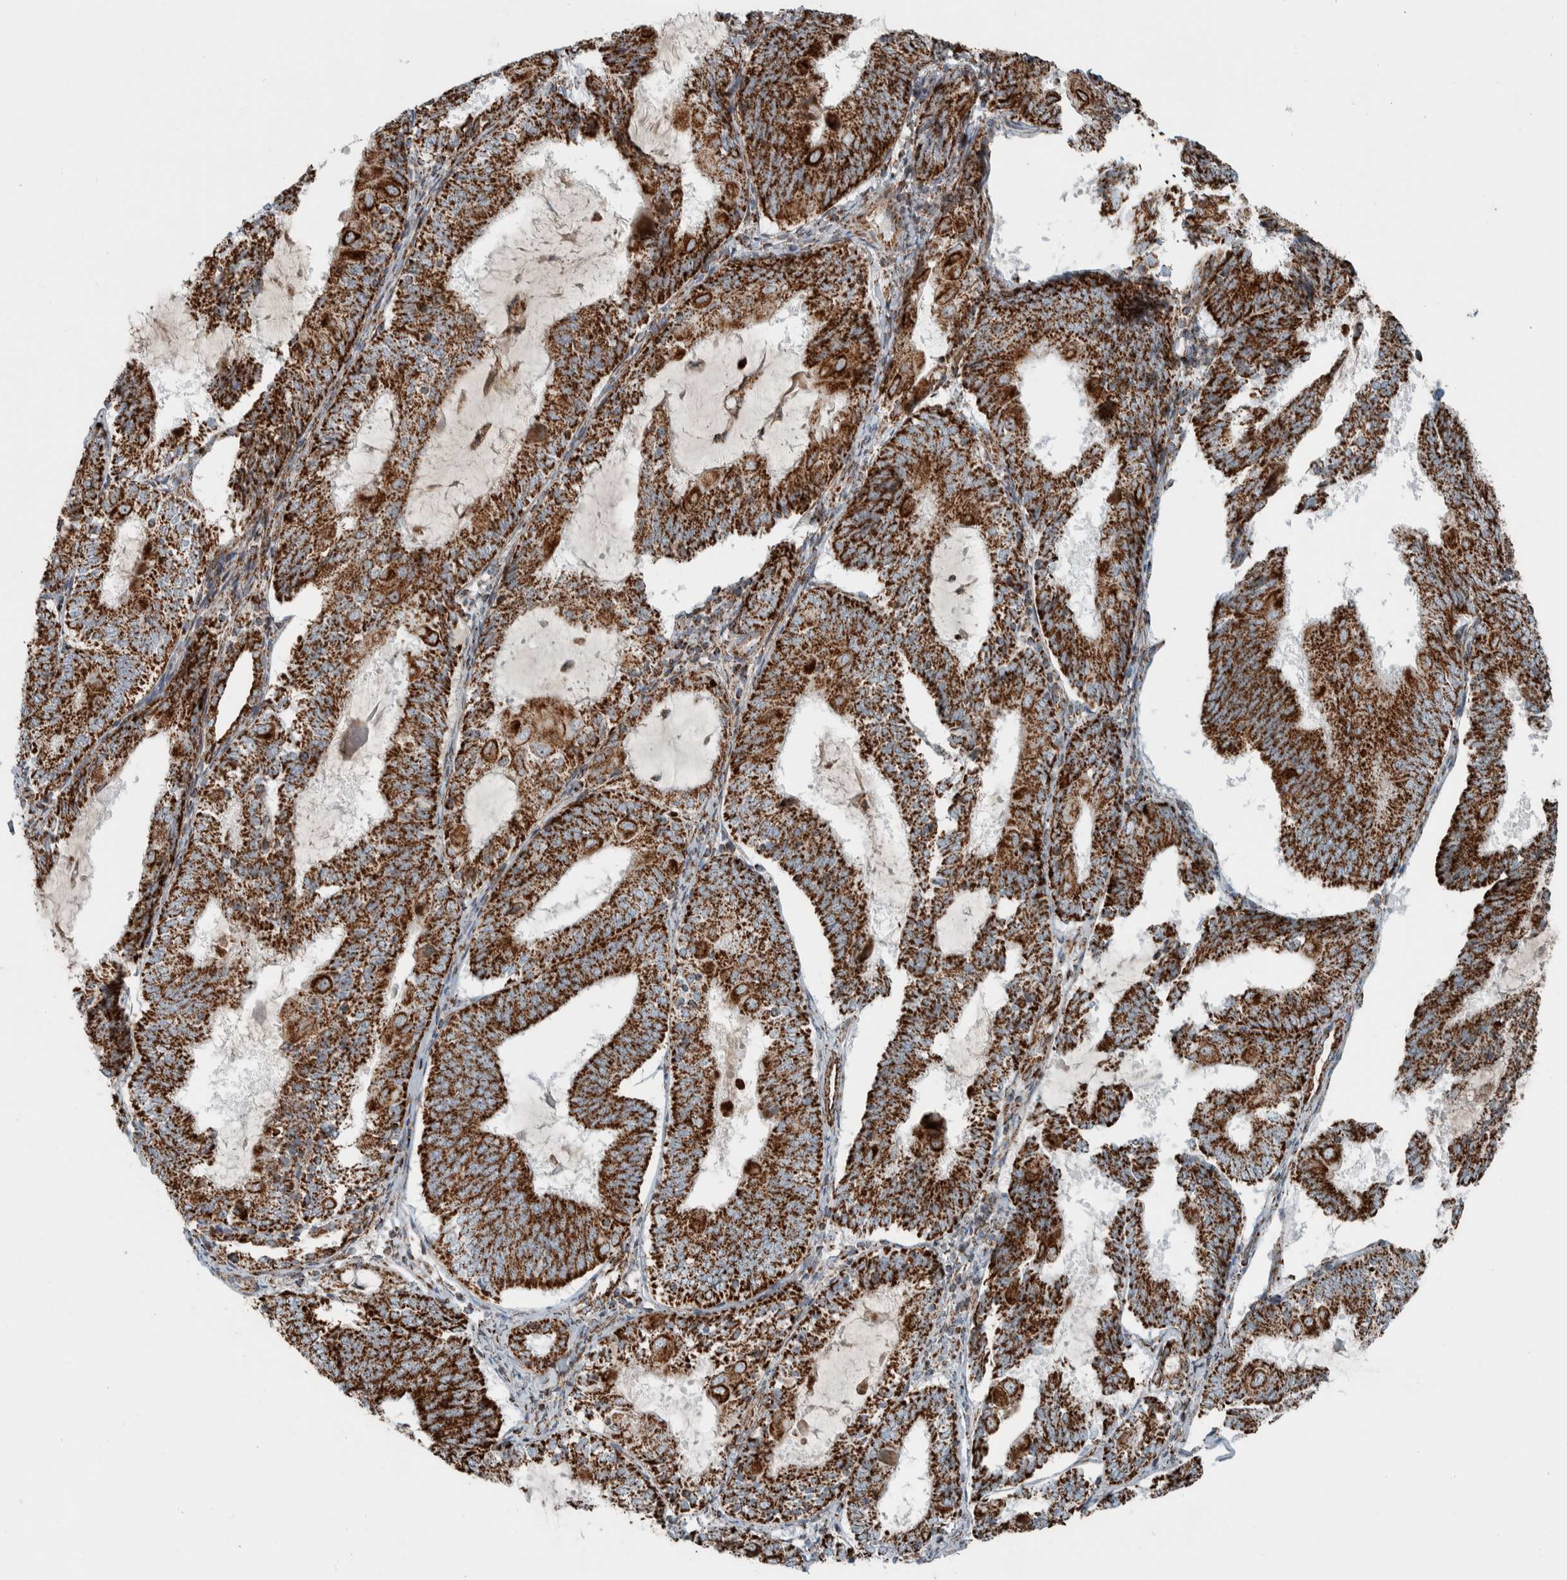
{"staining": {"intensity": "strong", "quantity": ">75%", "location": "cytoplasmic/membranous"}, "tissue": "endometrial cancer", "cell_type": "Tumor cells", "image_type": "cancer", "snomed": [{"axis": "morphology", "description": "Adenocarcinoma, NOS"}, {"axis": "topography", "description": "Endometrium"}], "caption": "IHC (DAB) staining of endometrial cancer (adenocarcinoma) reveals strong cytoplasmic/membranous protein staining in approximately >75% of tumor cells.", "gene": "CNTROB", "patient": {"sex": "female", "age": 81}}